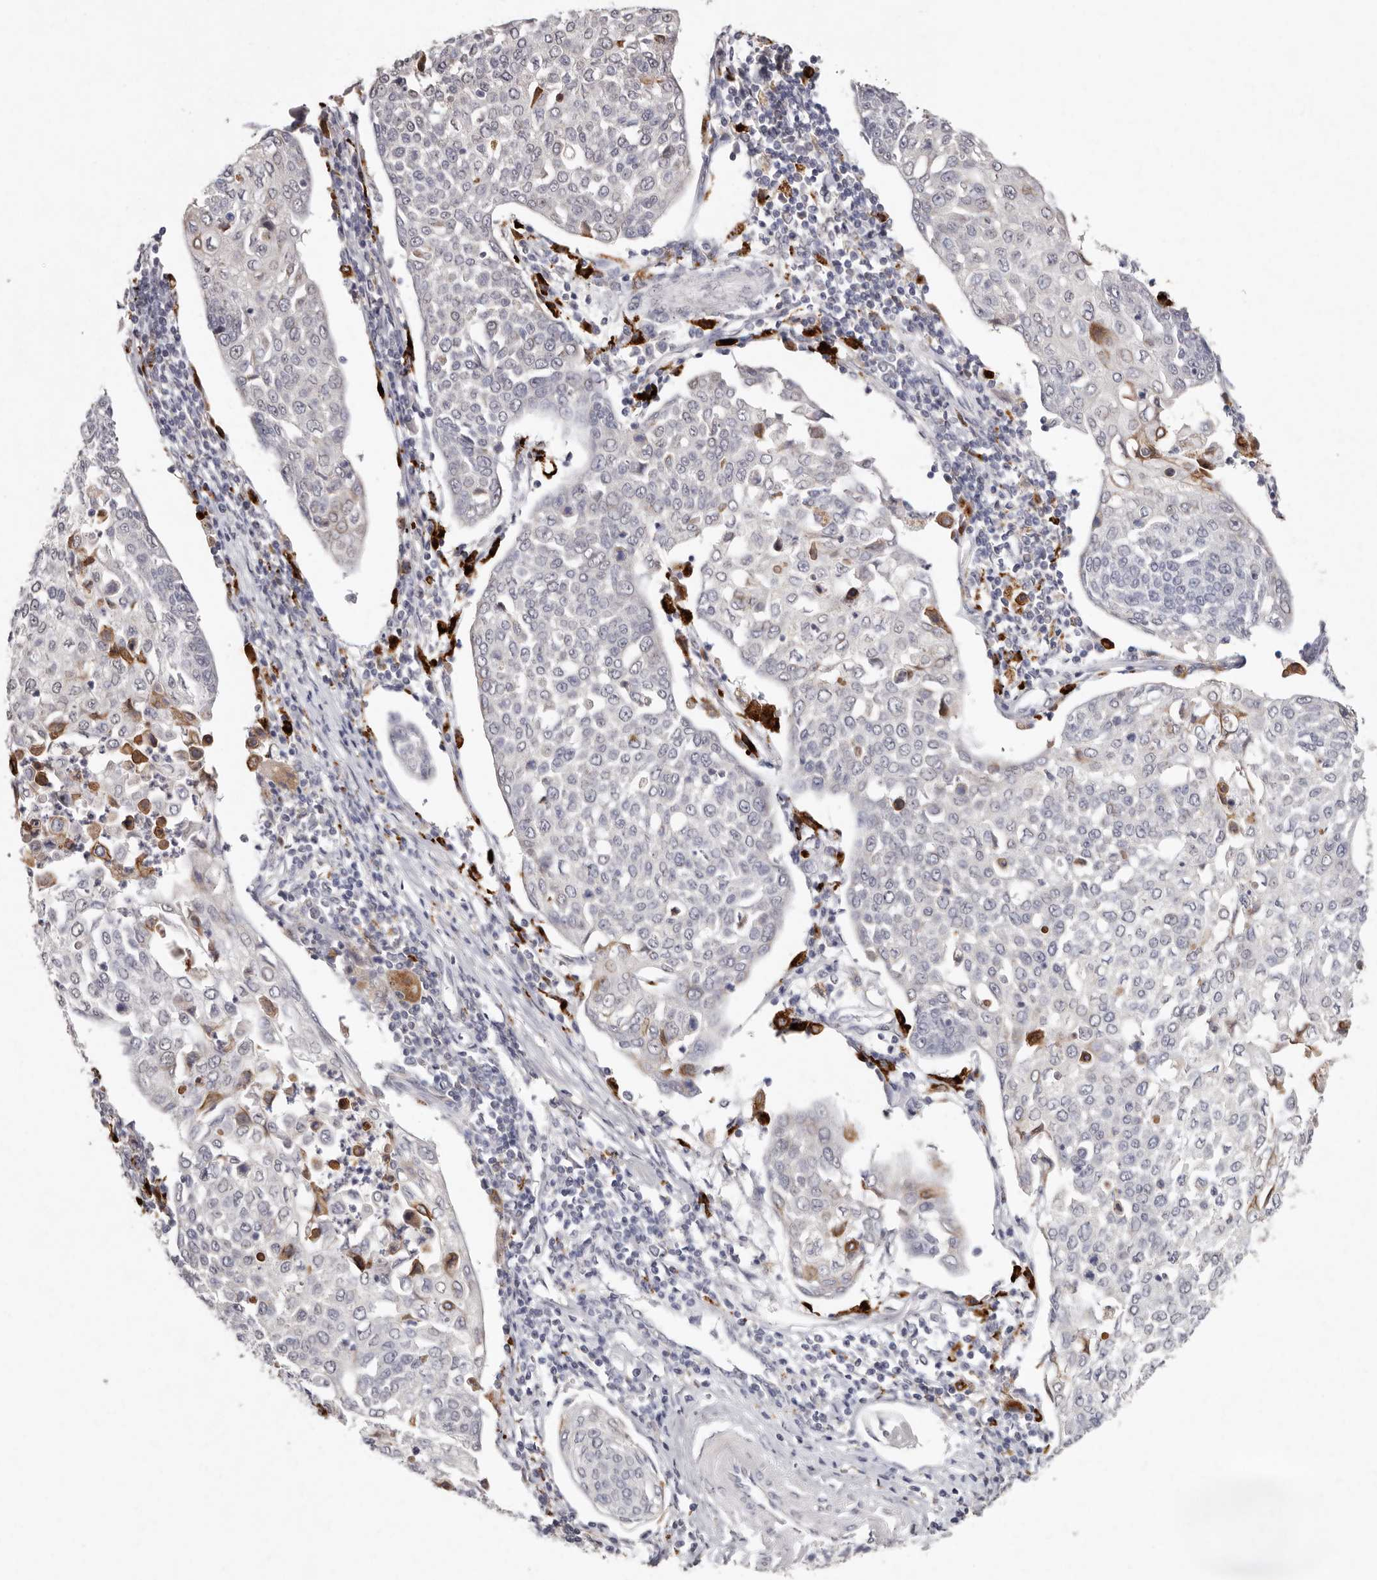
{"staining": {"intensity": "negative", "quantity": "none", "location": "none"}, "tissue": "cervical cancer", "cell_type": "Tumor cells", "image_type": "cancer", "snomed": [{"axis": "morphology", "description": "Squamous cell carcinoma, NOS"}, {"axis": "topography", "description": "Cervix"}], "caption": "Immunohistochemistry micrograph of squamous cell carcinoma (cervical) stained for a protein (brown), which demonstrates no positivity in tumor cells.", "gene": "FAM185A", "patient": {"sex": "female", "age": 34}}